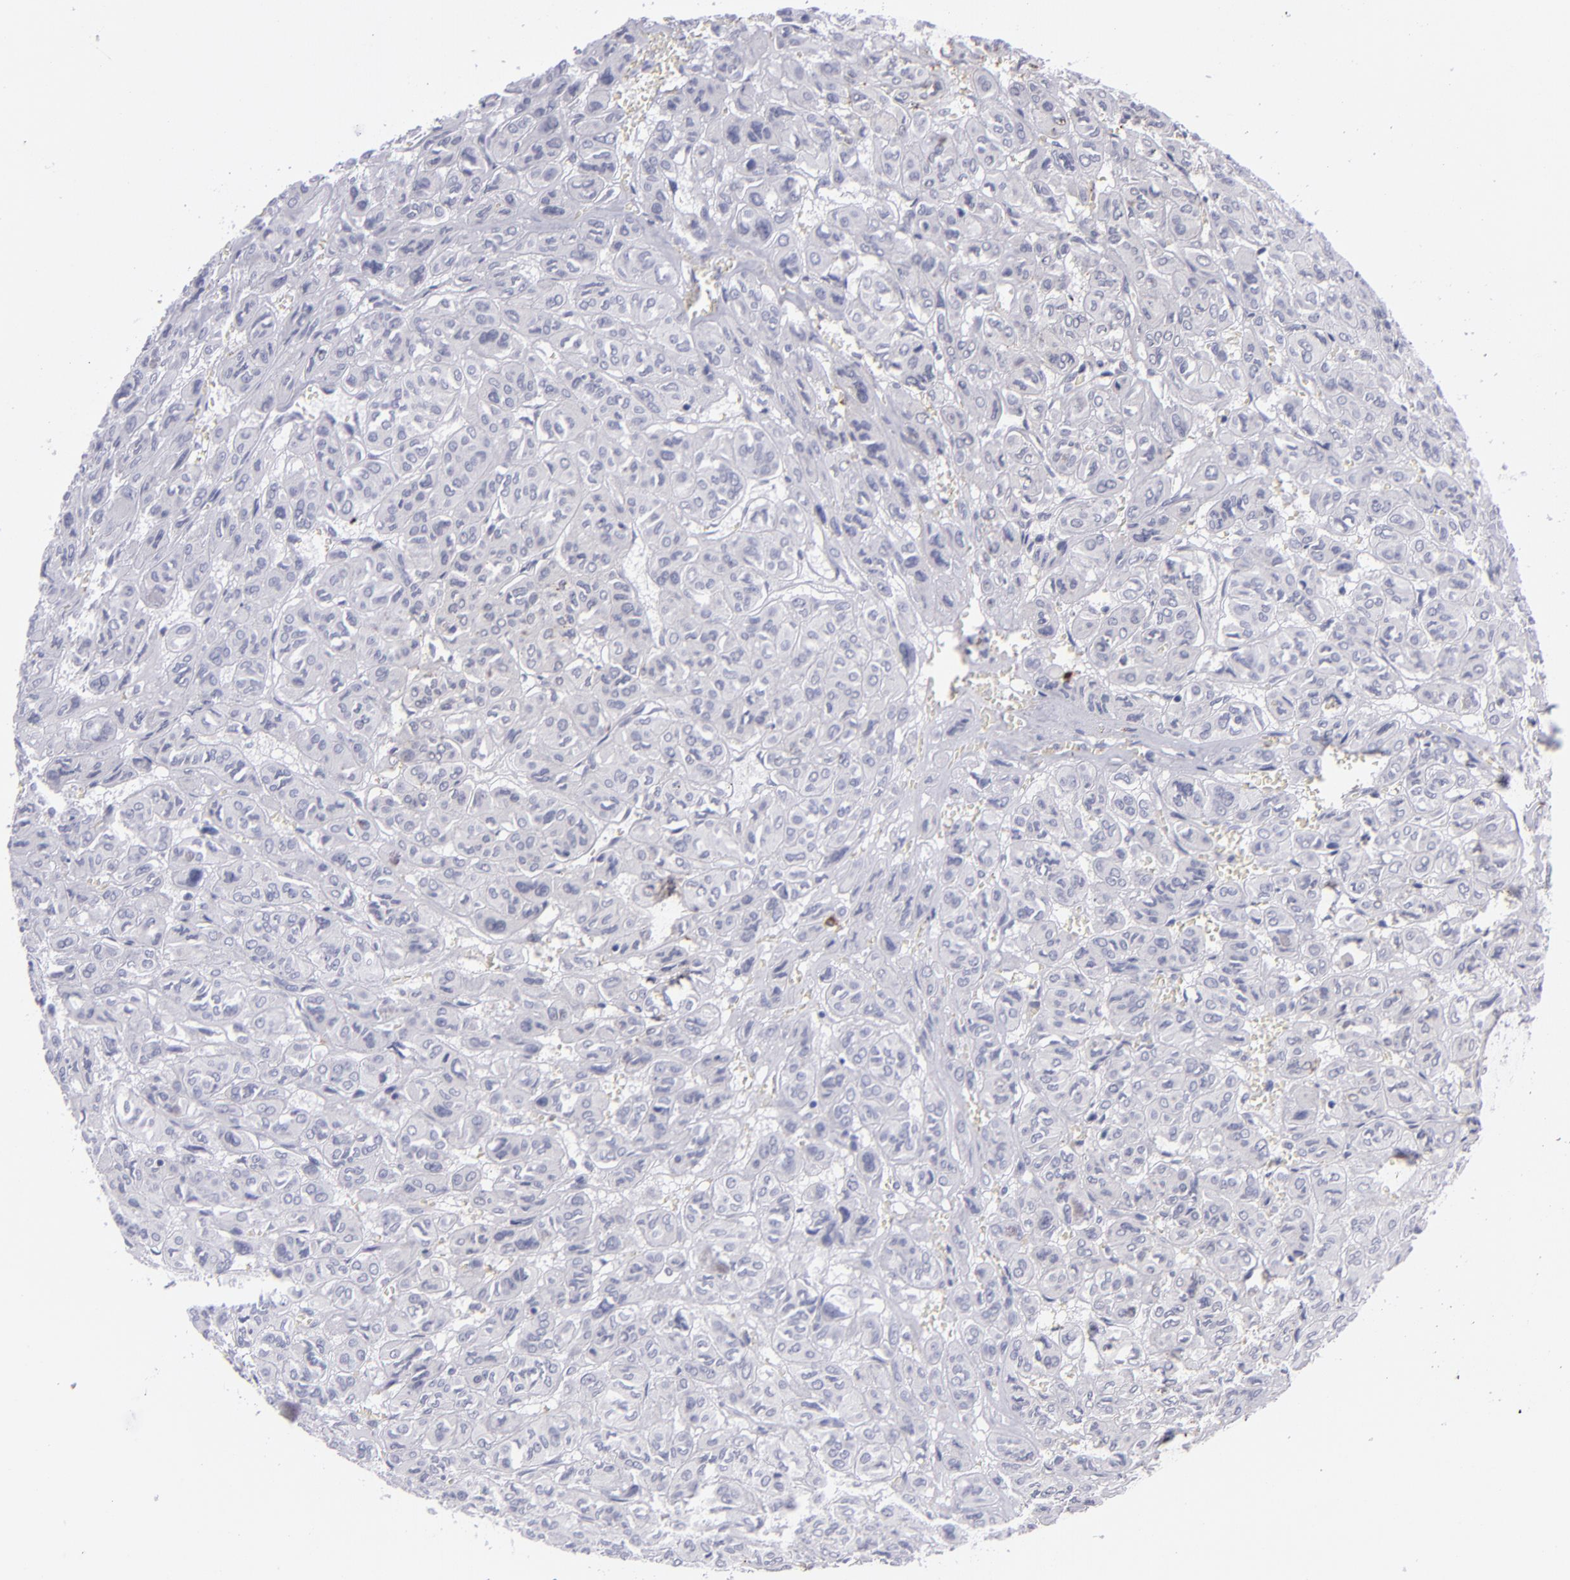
{"staining": {"intensity": "negative", "quantity": "none", "location": "none"}, "tissue": "thyroid cancer", "cell_type": "Tumor cells", "image_type": "cancer", "snomed": [{"axis": "morphology", "description": "Follicular adenoma carcinoma, NOS"}, {"axis": "topography", "description": "Thyroid gland"}], "caption": "The IHC photomicrograph has no significant expression in tumor cells of thyroid cancer (follicular adenoma carcinoma) tissue.", "gene": "ITGB4", "patient": {"sex": "female", "age": 71}}